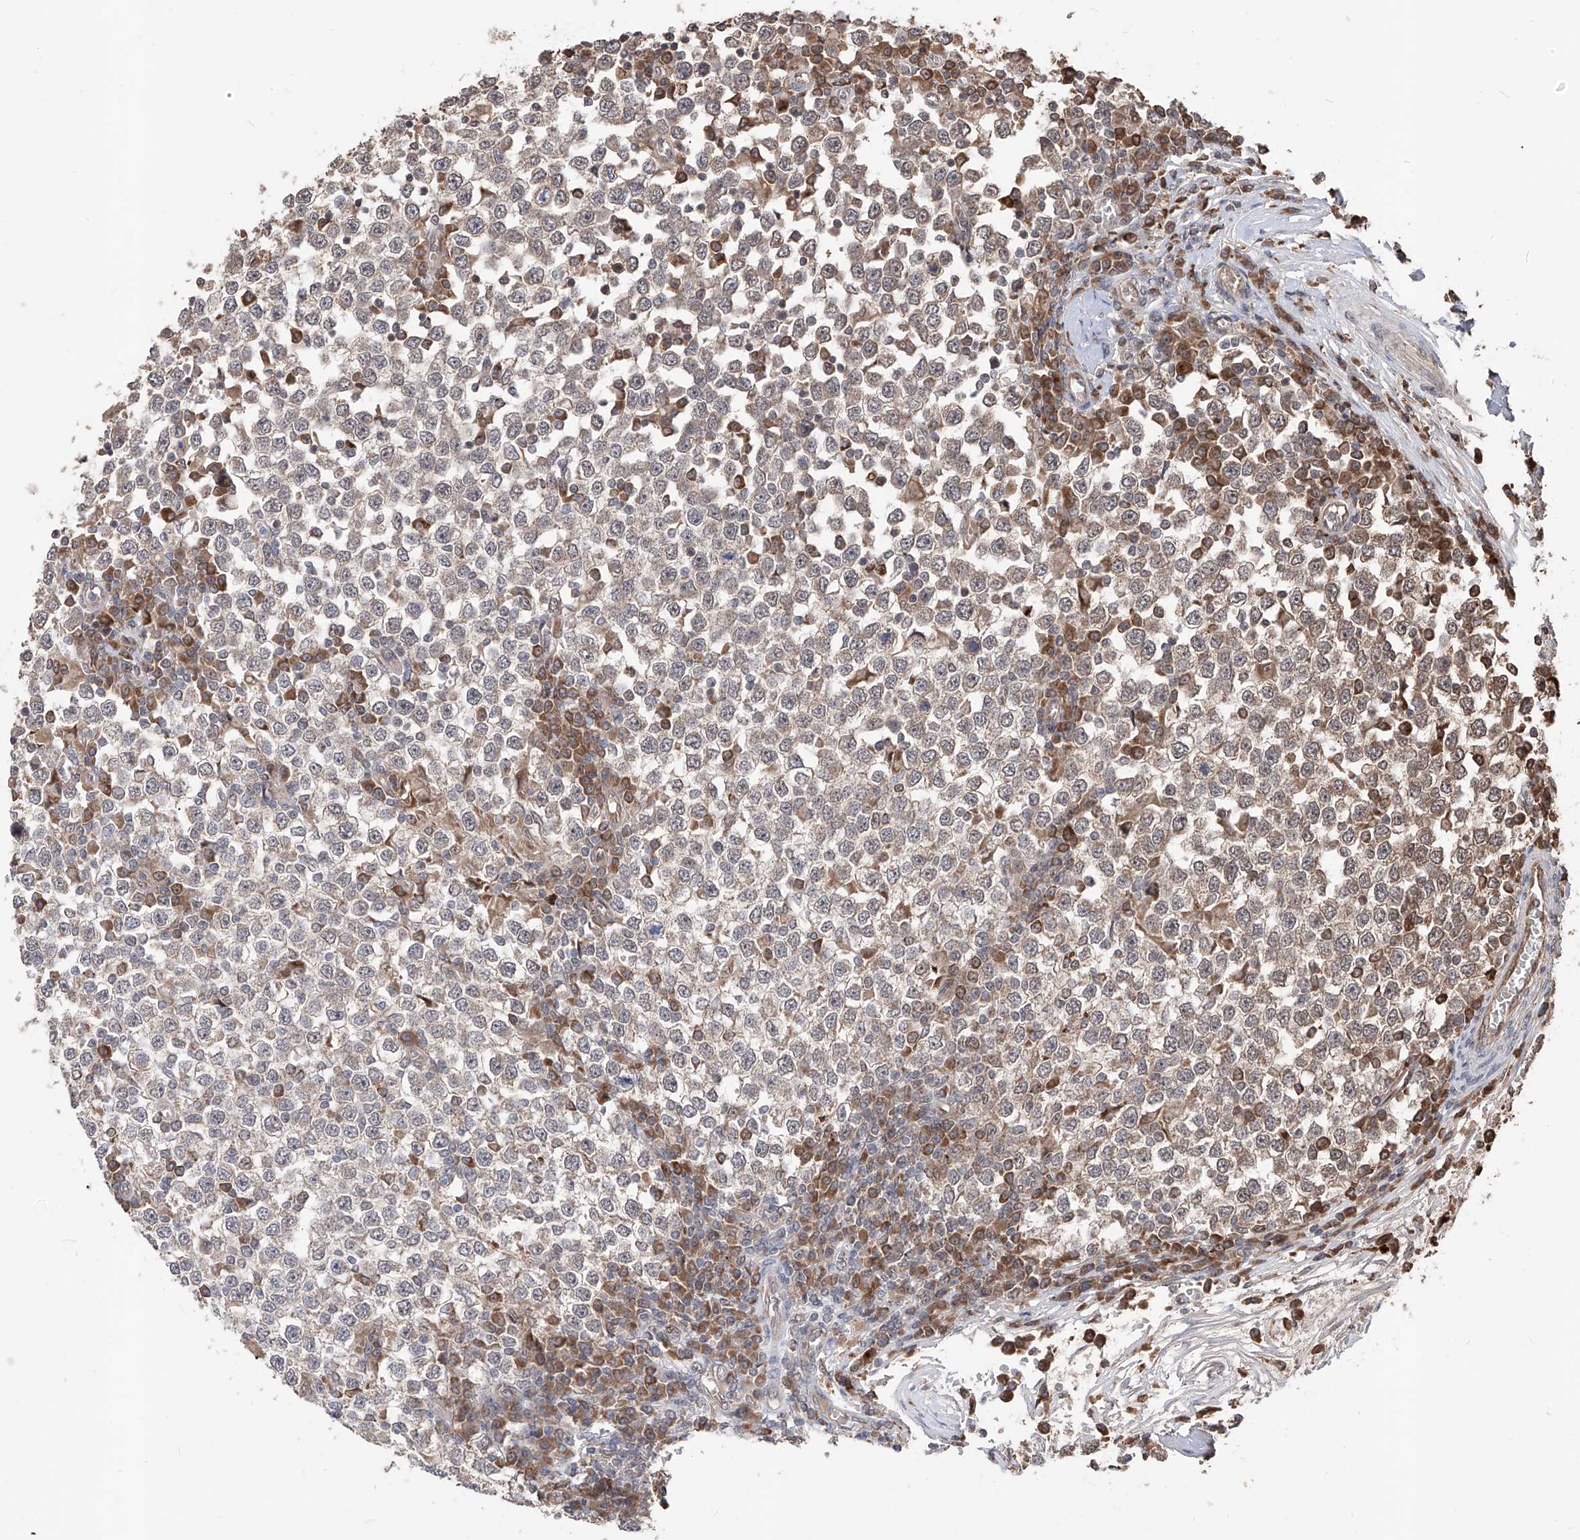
{"staining": {"intensity": "weak", "quantity": "<25%", "location": "cytoplasmic/membranous"}, "tissue": "testis cancer", "cell_type": "Tumor cells", "image_type": "cancer", "snomed": [{"axis": "morphology", "description": "Seminoma, NOS"}, {"axis": "topography", "description": "Testis"}], "caption": "The immunohistochemistry (IHC) photomicrograph has no significant expression in tumor cells of testis cancer tissue. (DAB immunohistochemistry with hematoxylin counter stain).", "gene": "FAM135A", "patient": {"sex": "male", "age": 65}}